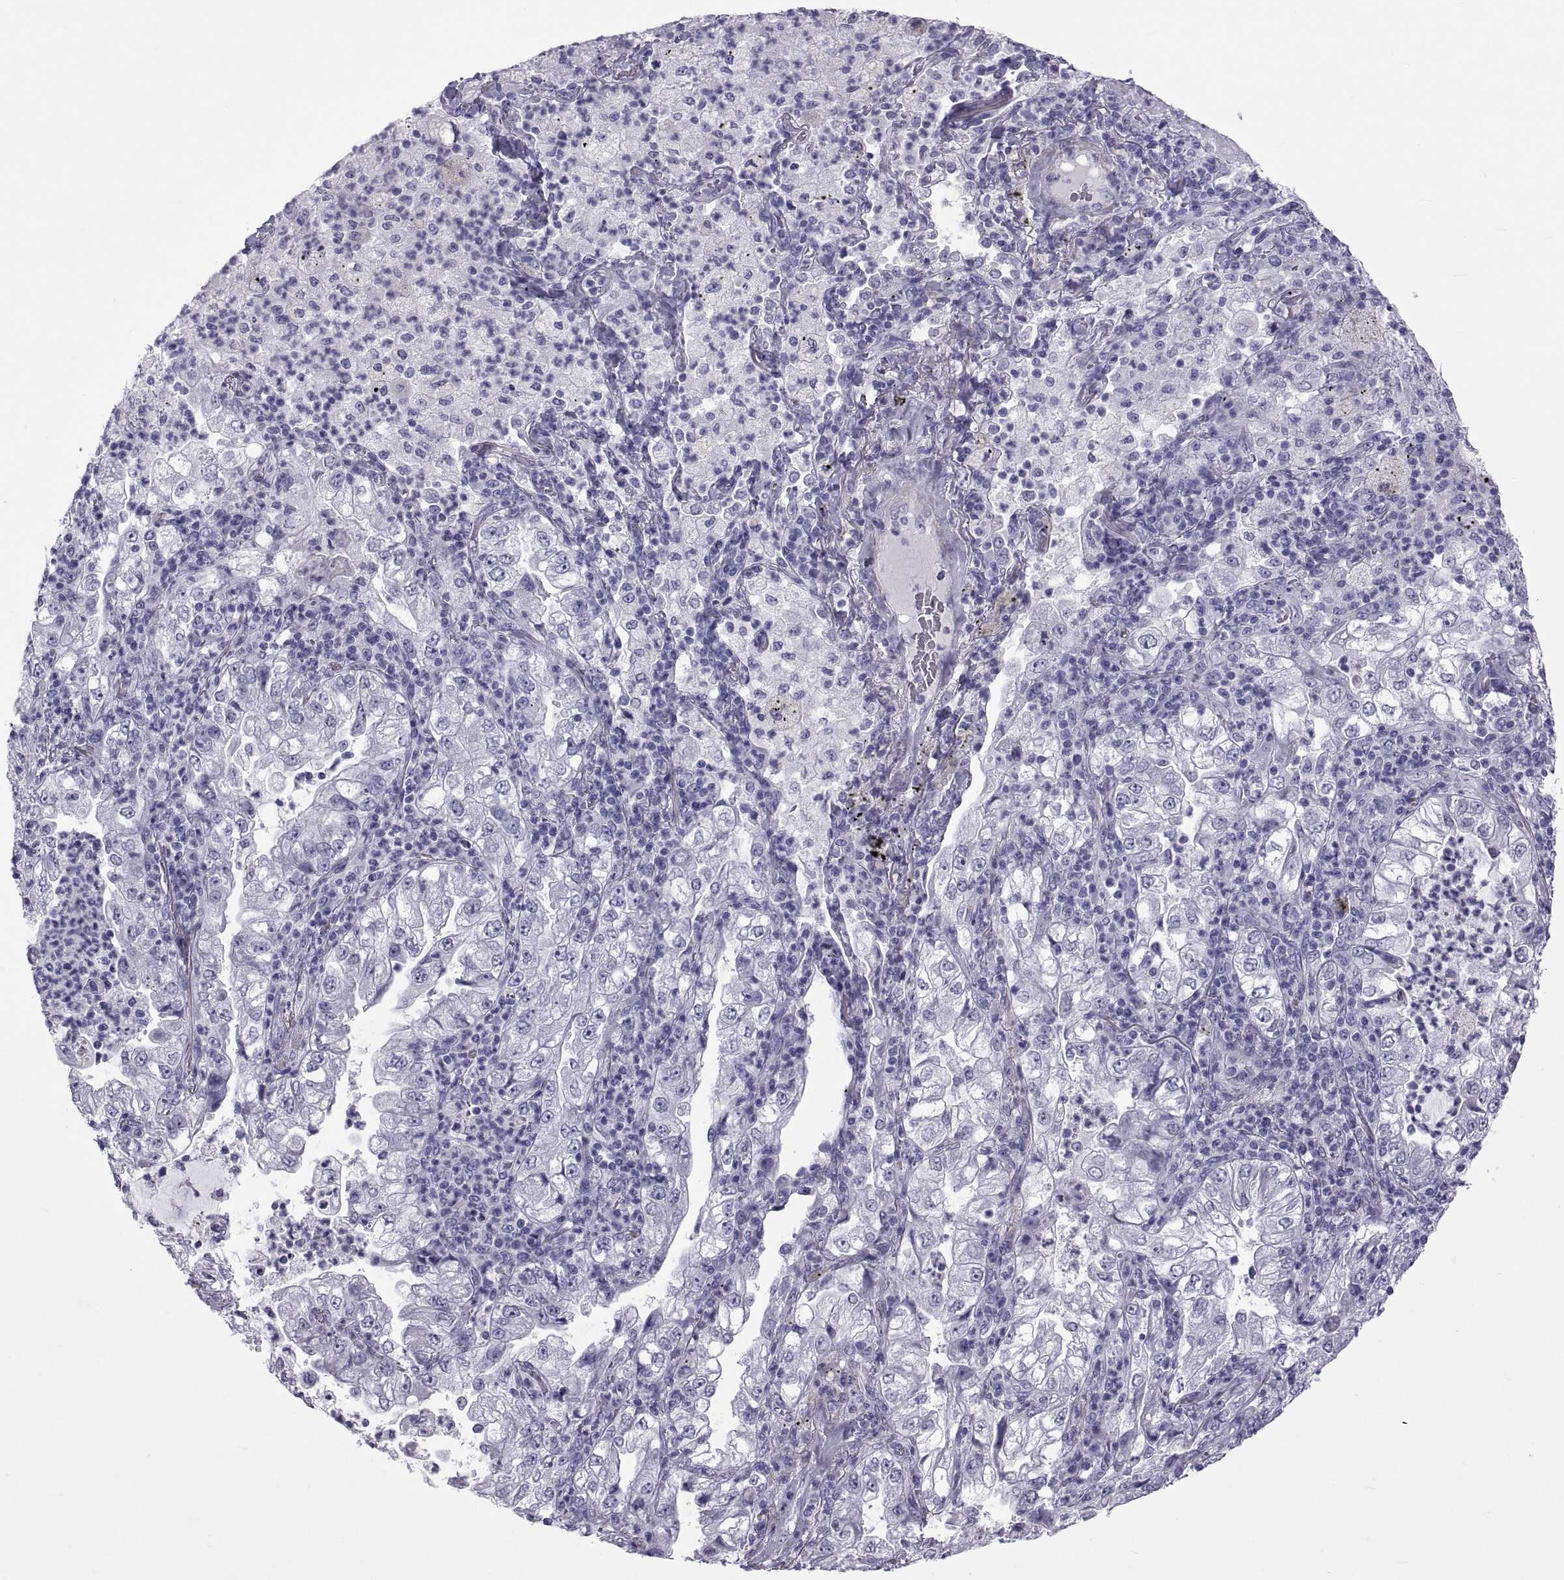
{"staining": {"intensity": "negative", "quantity": "none", "location": "none"}, "tissue": "lung cancer", "cell_type": "Tumor cells", "image_type": "cancer", "snomed": [{"axis": "morphology", "description": "Adenocarcinoma, NOS"}, {"axis": "topography", "description": "Lung"}], "caption": "Protein analysis of lung adenocarcinoma reveals no significant staining in tumor cells.", "gene": "MAGEB1", "patient": {"sex": "female", "age": 73}}